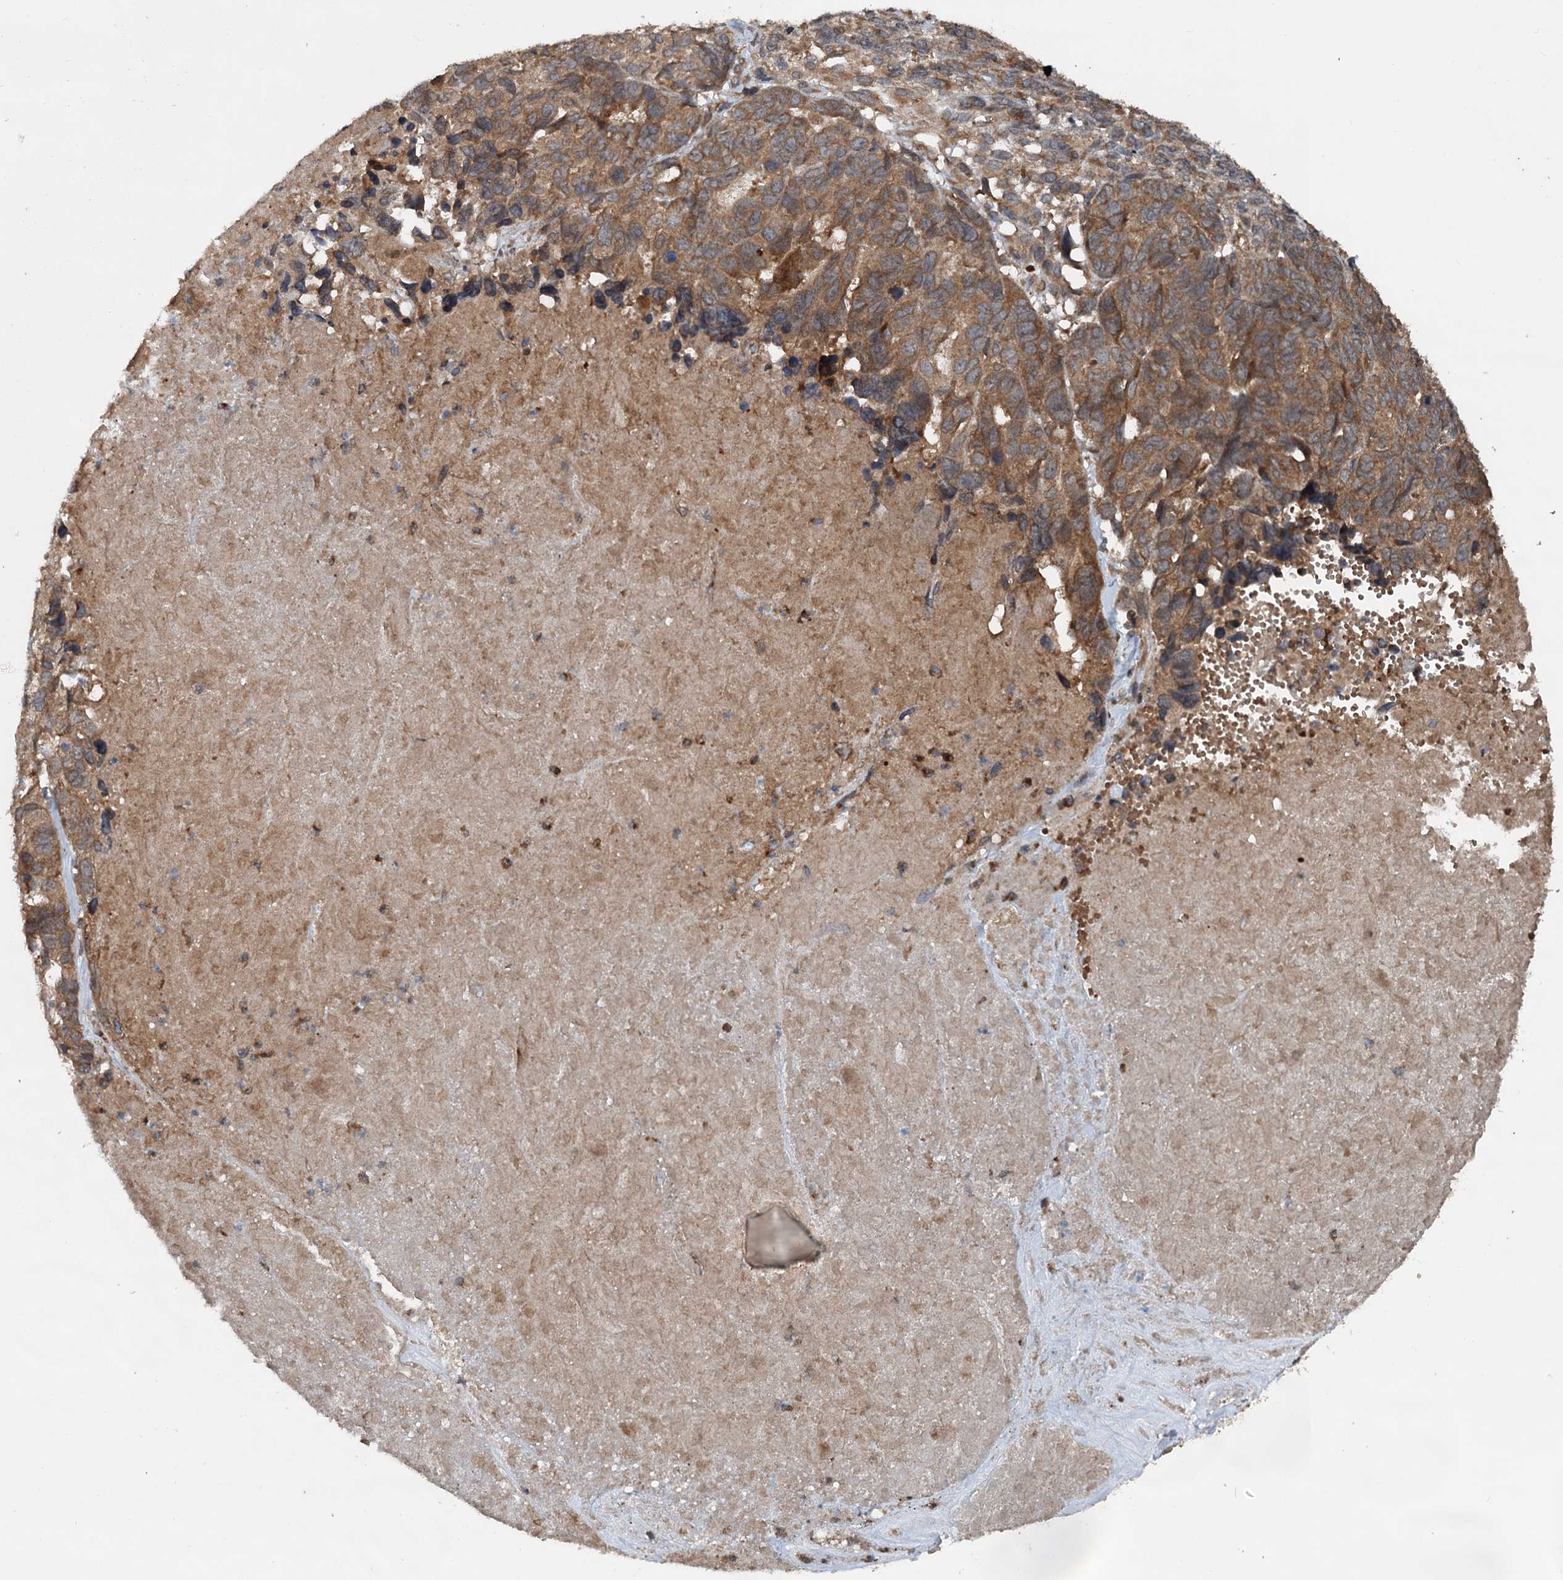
{"staining": {"intensity": "moderate", "quantity": ">75%", "location": "cytoplasmic/membranous"}, "tissue": "ovarian cancer", "cell_type": "Tumor cells", "image_type": "cancer", "snomed": [{"axis": "morphology", "description": "Cystadenocarcinoma, serous, NOS"}, {"axis": "topography", "description": "Ovary"}], "caption": "Immunohistochemistry (DAB (3,3'-diaminobenzidine)) staining of human serous cystadenocarcinoma (ovarian) reveals moderate cytoplasmic/membranous protein positivity in approximately >75% of tumor cells. Using DAB (brown) and hematoxylin (blue) stains, captured at high magnification using brightfield microscopy.", "gene": "N4BP2L2", "patient": {"sex": "female", "age": 79}}